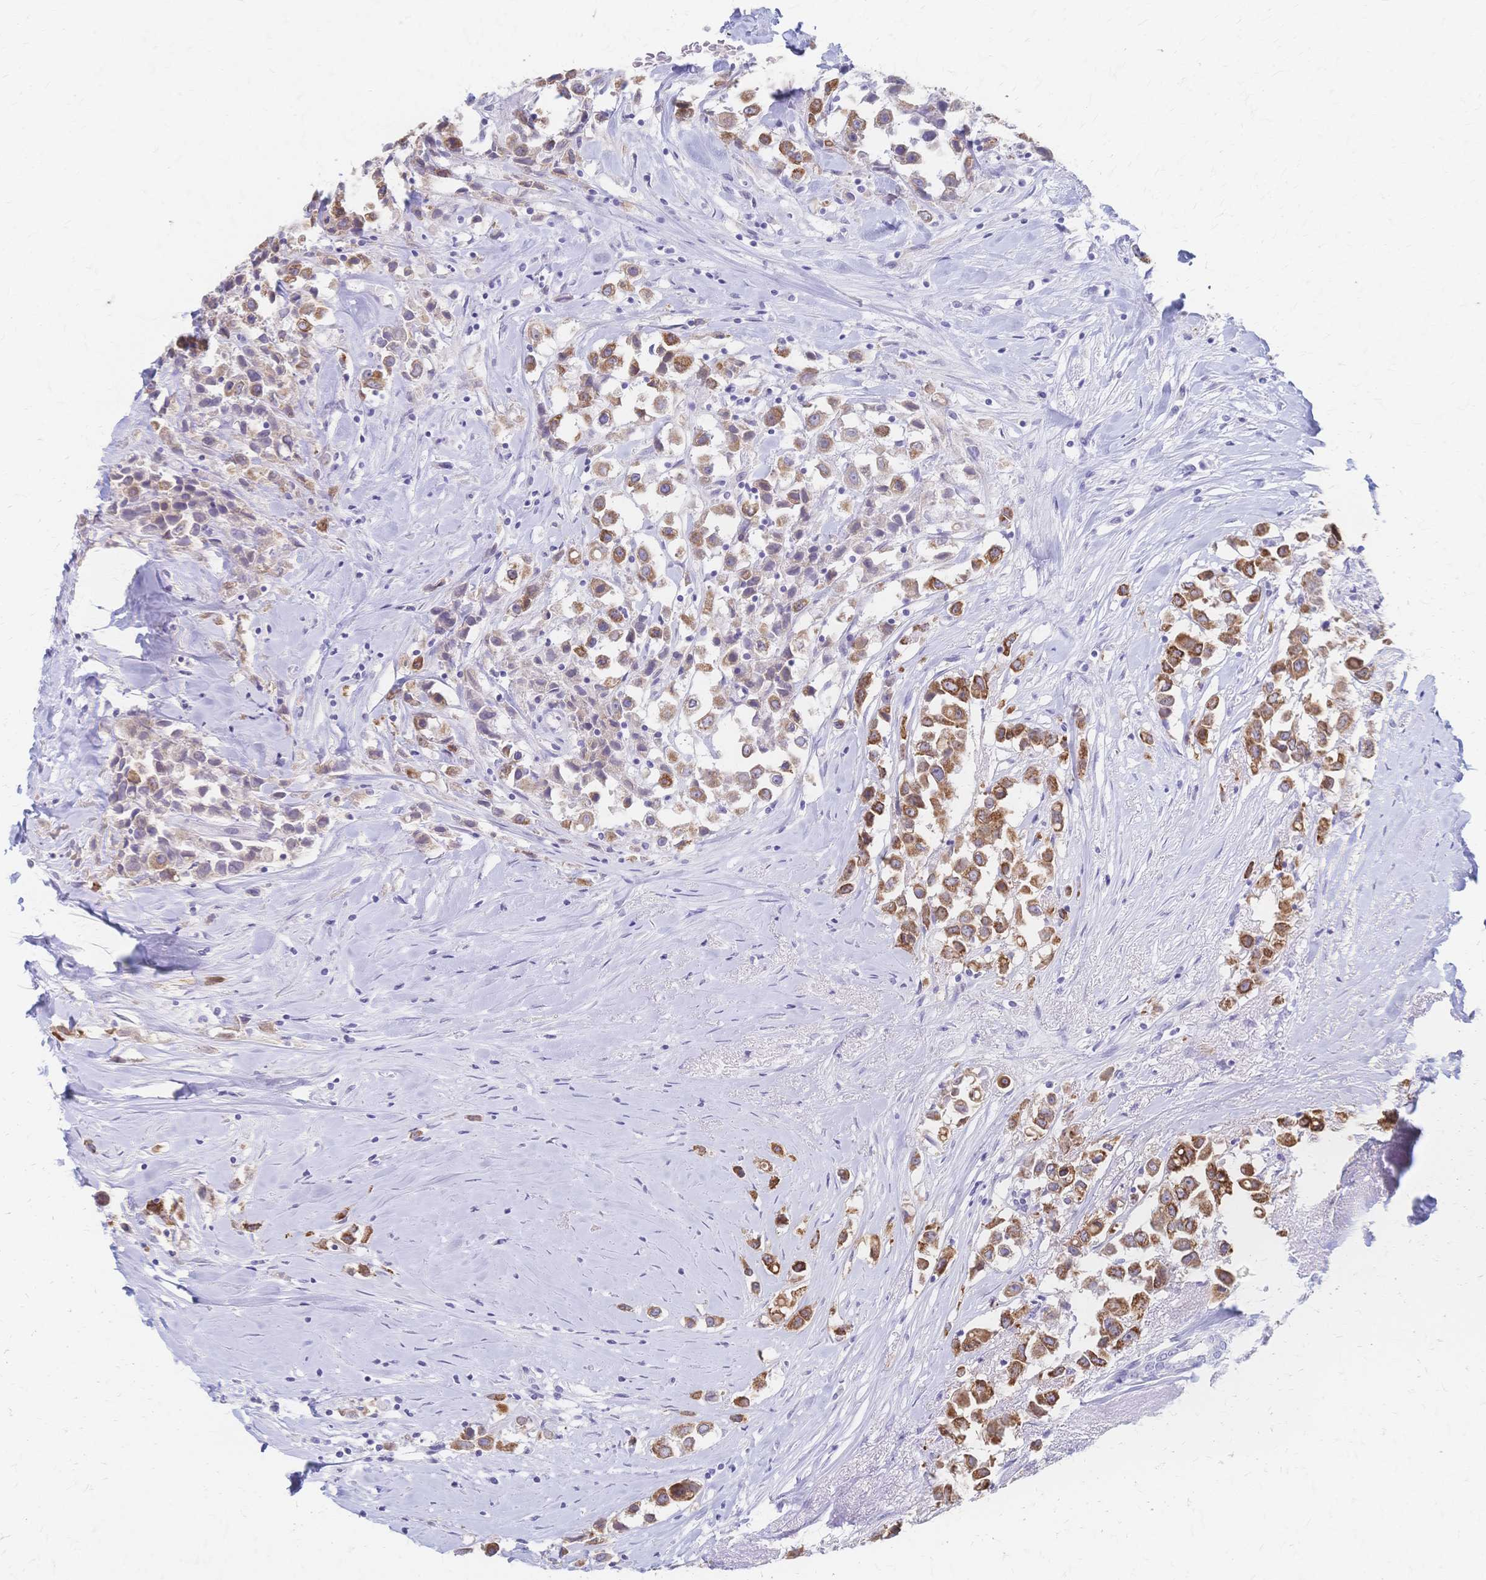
{"staining": {"intensity": "moderate", "quantity": ">75%", "location": "cytoplasmic/membranous"}, "tissue": "breast cancer", "cell_type": "Tumor cells", "image_type": "cancer", "snomed": [{"axis": "morphology", "description": "Duct carcinoma"}, {"axis": "topography", "description": "Breast"}], "caption": "Moderate cytoplasmic/membranous staining for a protein is identified in approximately >75% of tumor cells of breast intraductal carcinoma using immunohistochemistry.", "gene": "CYB5A", "patient": {"sex": "female", "age": 61}}